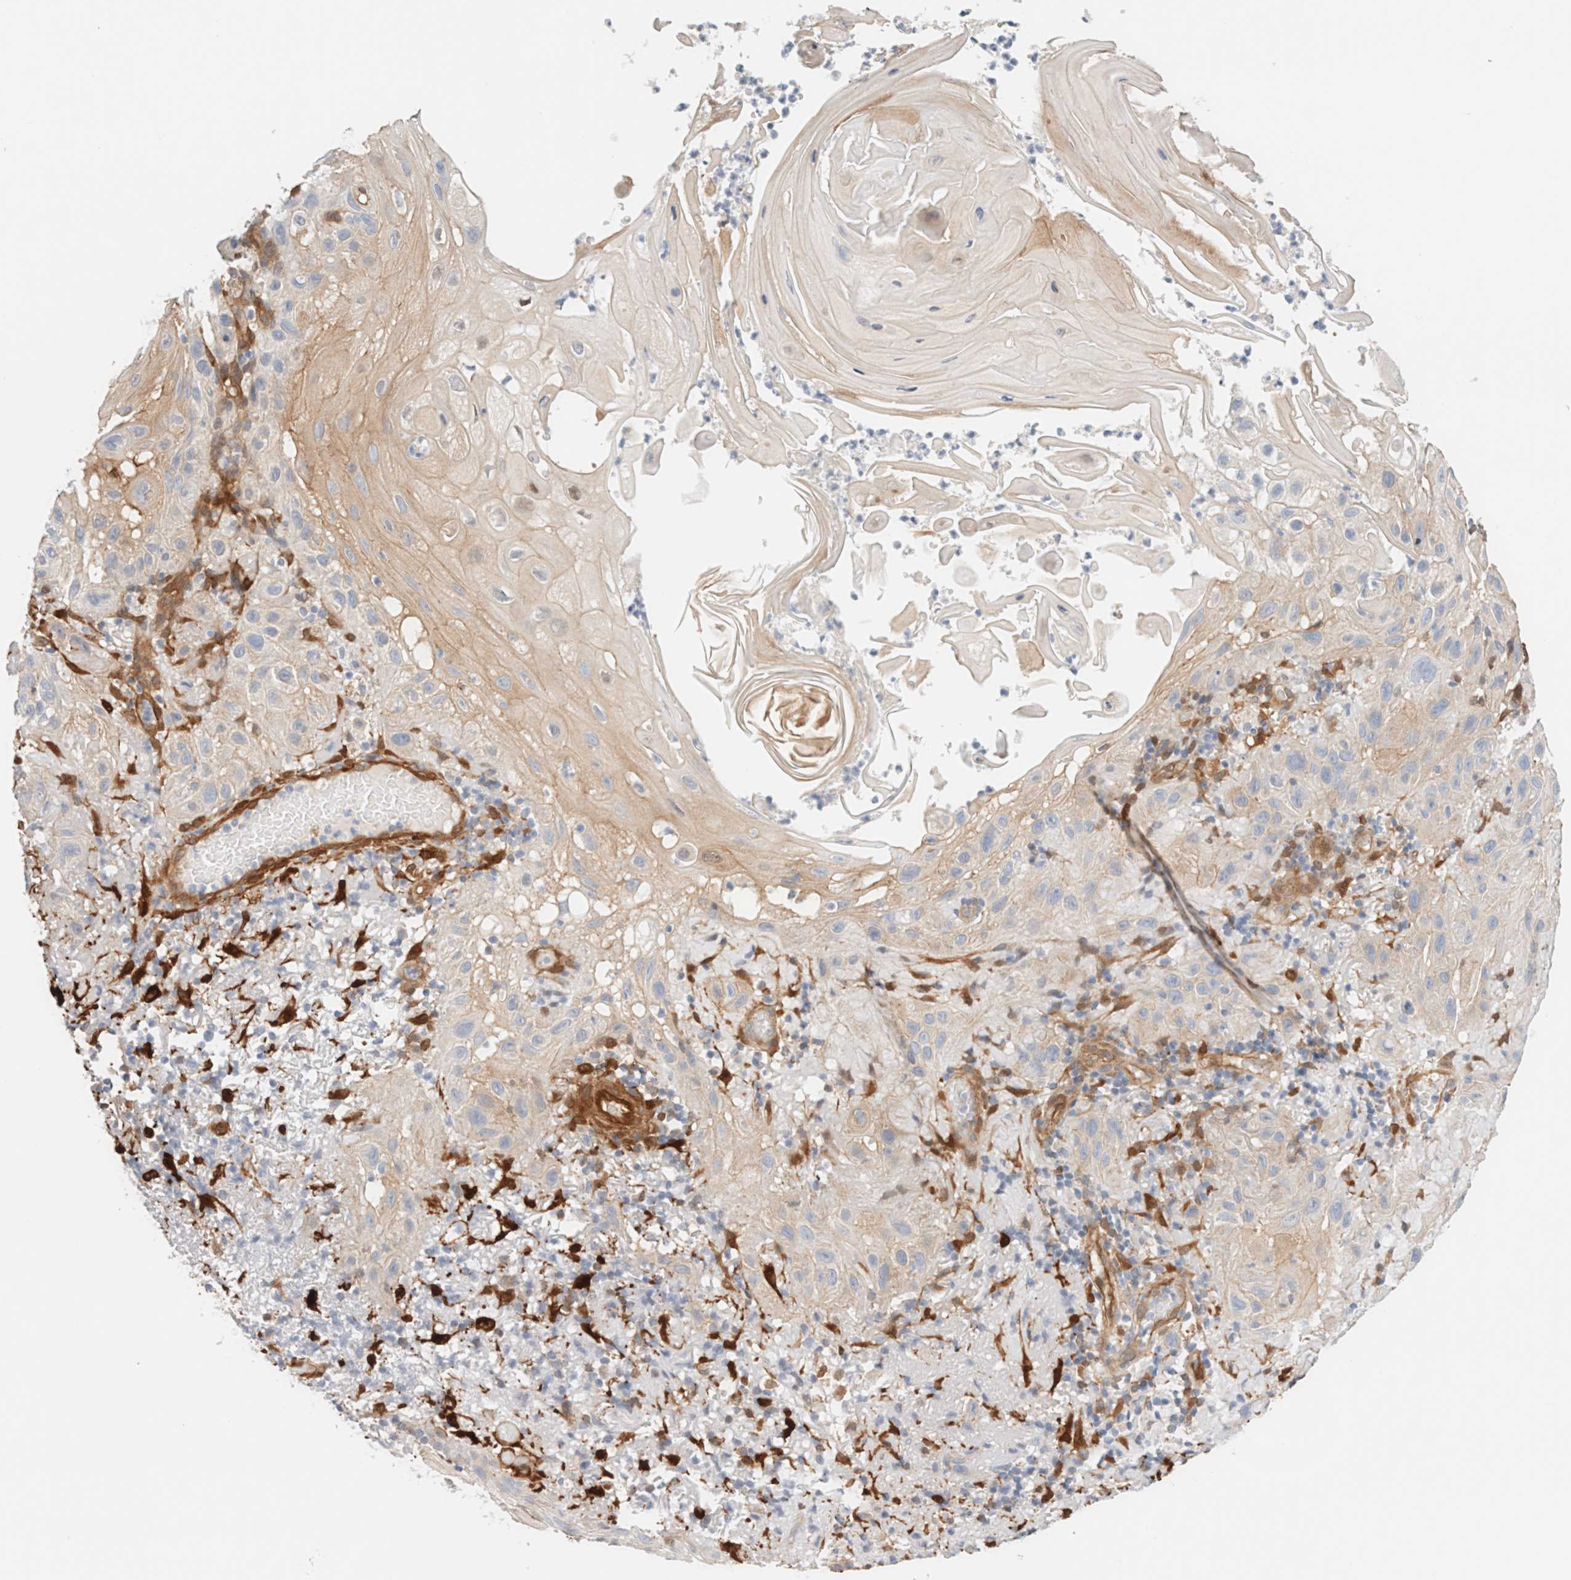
{"staining": {"intensity": "weak", "quantity": "<25%", "location": "cytoplasmic/membranous"}, "tissue": "skin cancer", "cell_type": "Tumor cells", "image_type": "cancer", "snomed": [{"axis": "morphology", "description": "Squamous cell carcinoma, NOS"}, {"axis": "topography", "description": "Skin"}], "caption": "An immunohistochemistry micrograph of skin cancer is shown. There is no staining in tumor cells of skin cancer.", "gene": "LMCD1", "patient": {"sex": "female", "age": 96}}